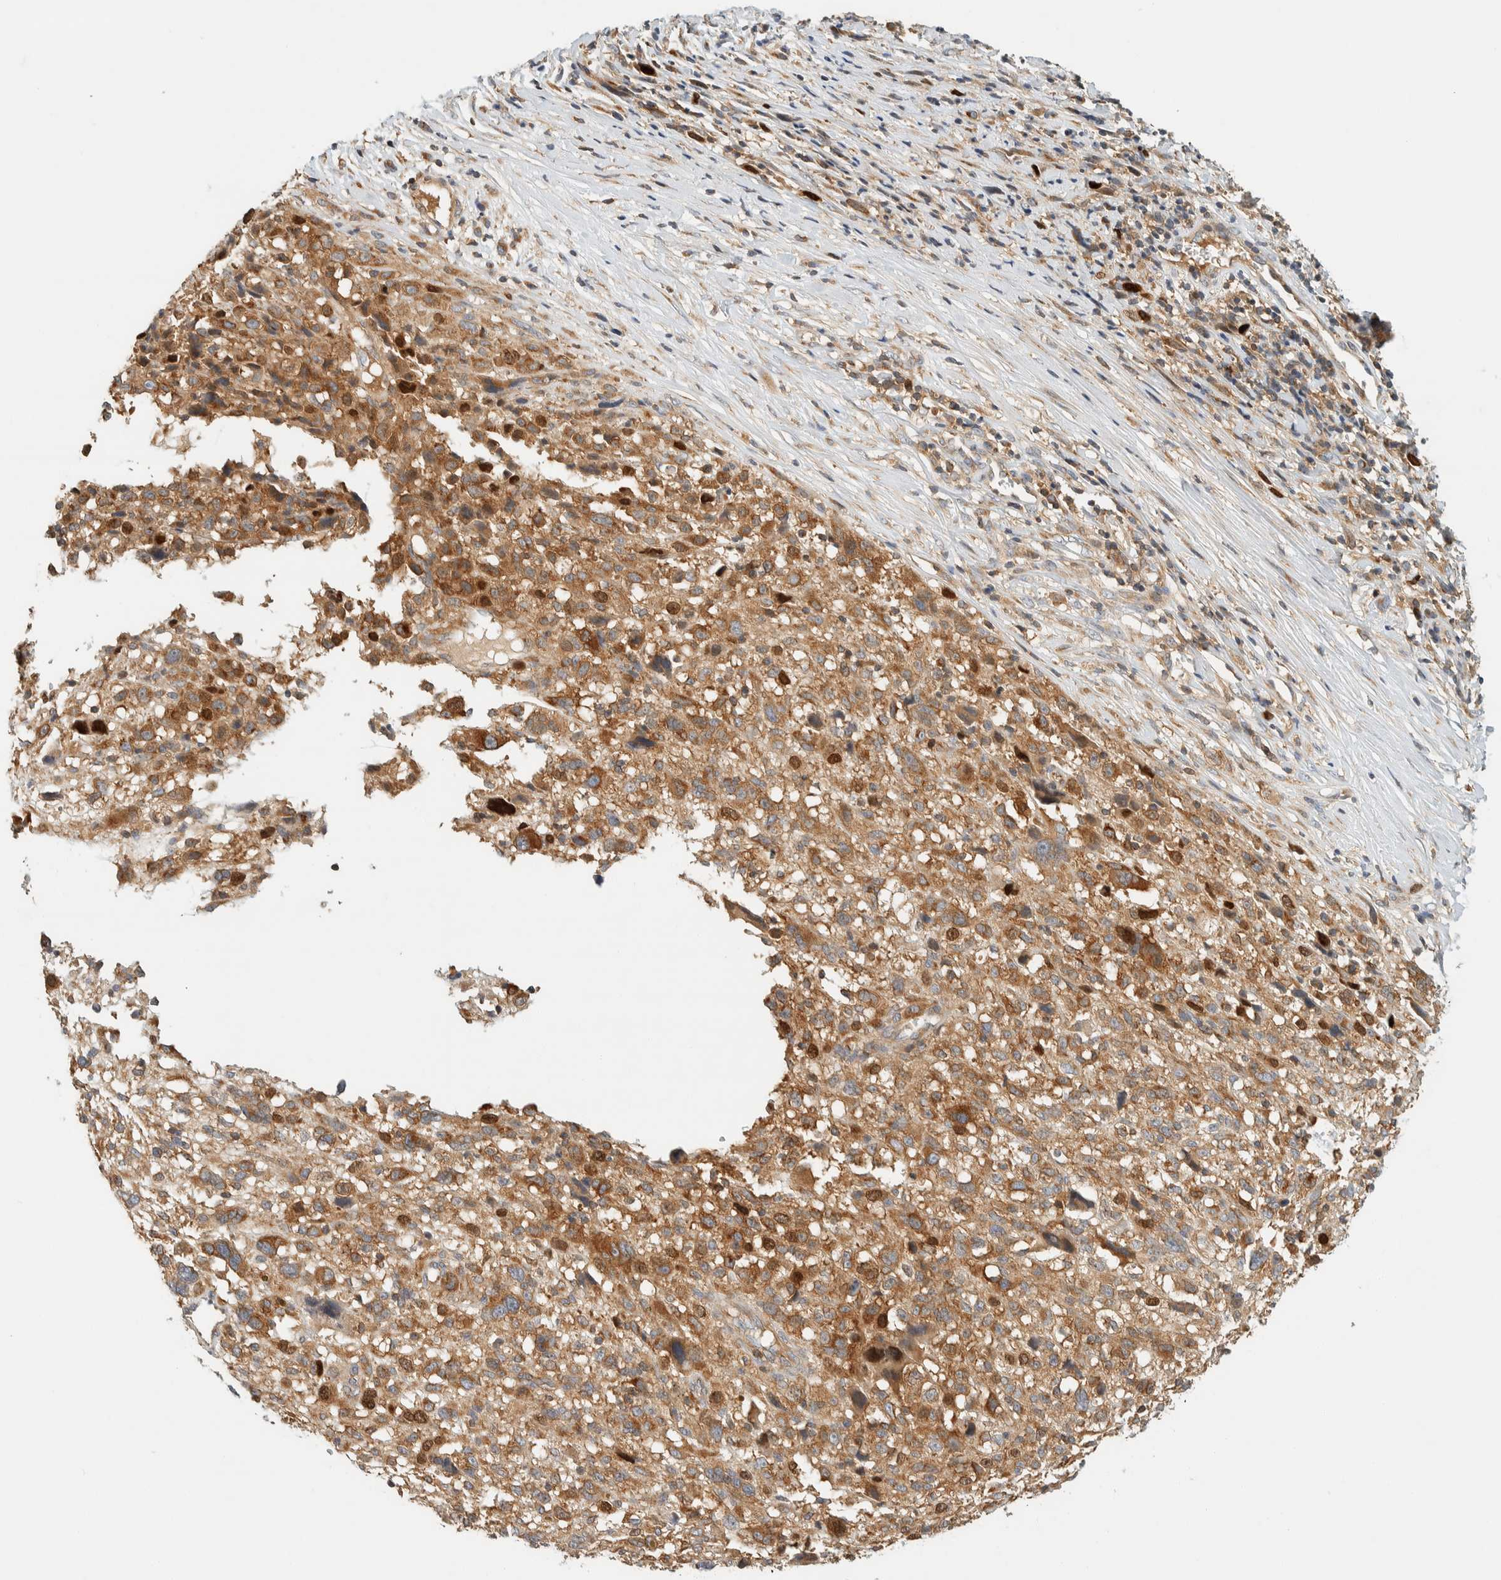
{"staining": {"intensity": "moderate", "quantity": ">75%", "location": "cytoplasmic/membranous"}, "tissue": "melanoma", "cell_type": "Tumor cells", "image_type": "cancer", "snomed": [{"axis": "morphology", "description": "Malignant melanoma, NOS"}, {"axis": "topography", "description": "Skin"}], "caption": "Moderate cytoplasmic/membranous positivity is identified in about >75% of tumor cells in melanoma. Ihc stains the protein in brown and the nuclei are stained blue.", "gene": "ARFGEF1", "patient": {"sex": "female", "age": 55}}